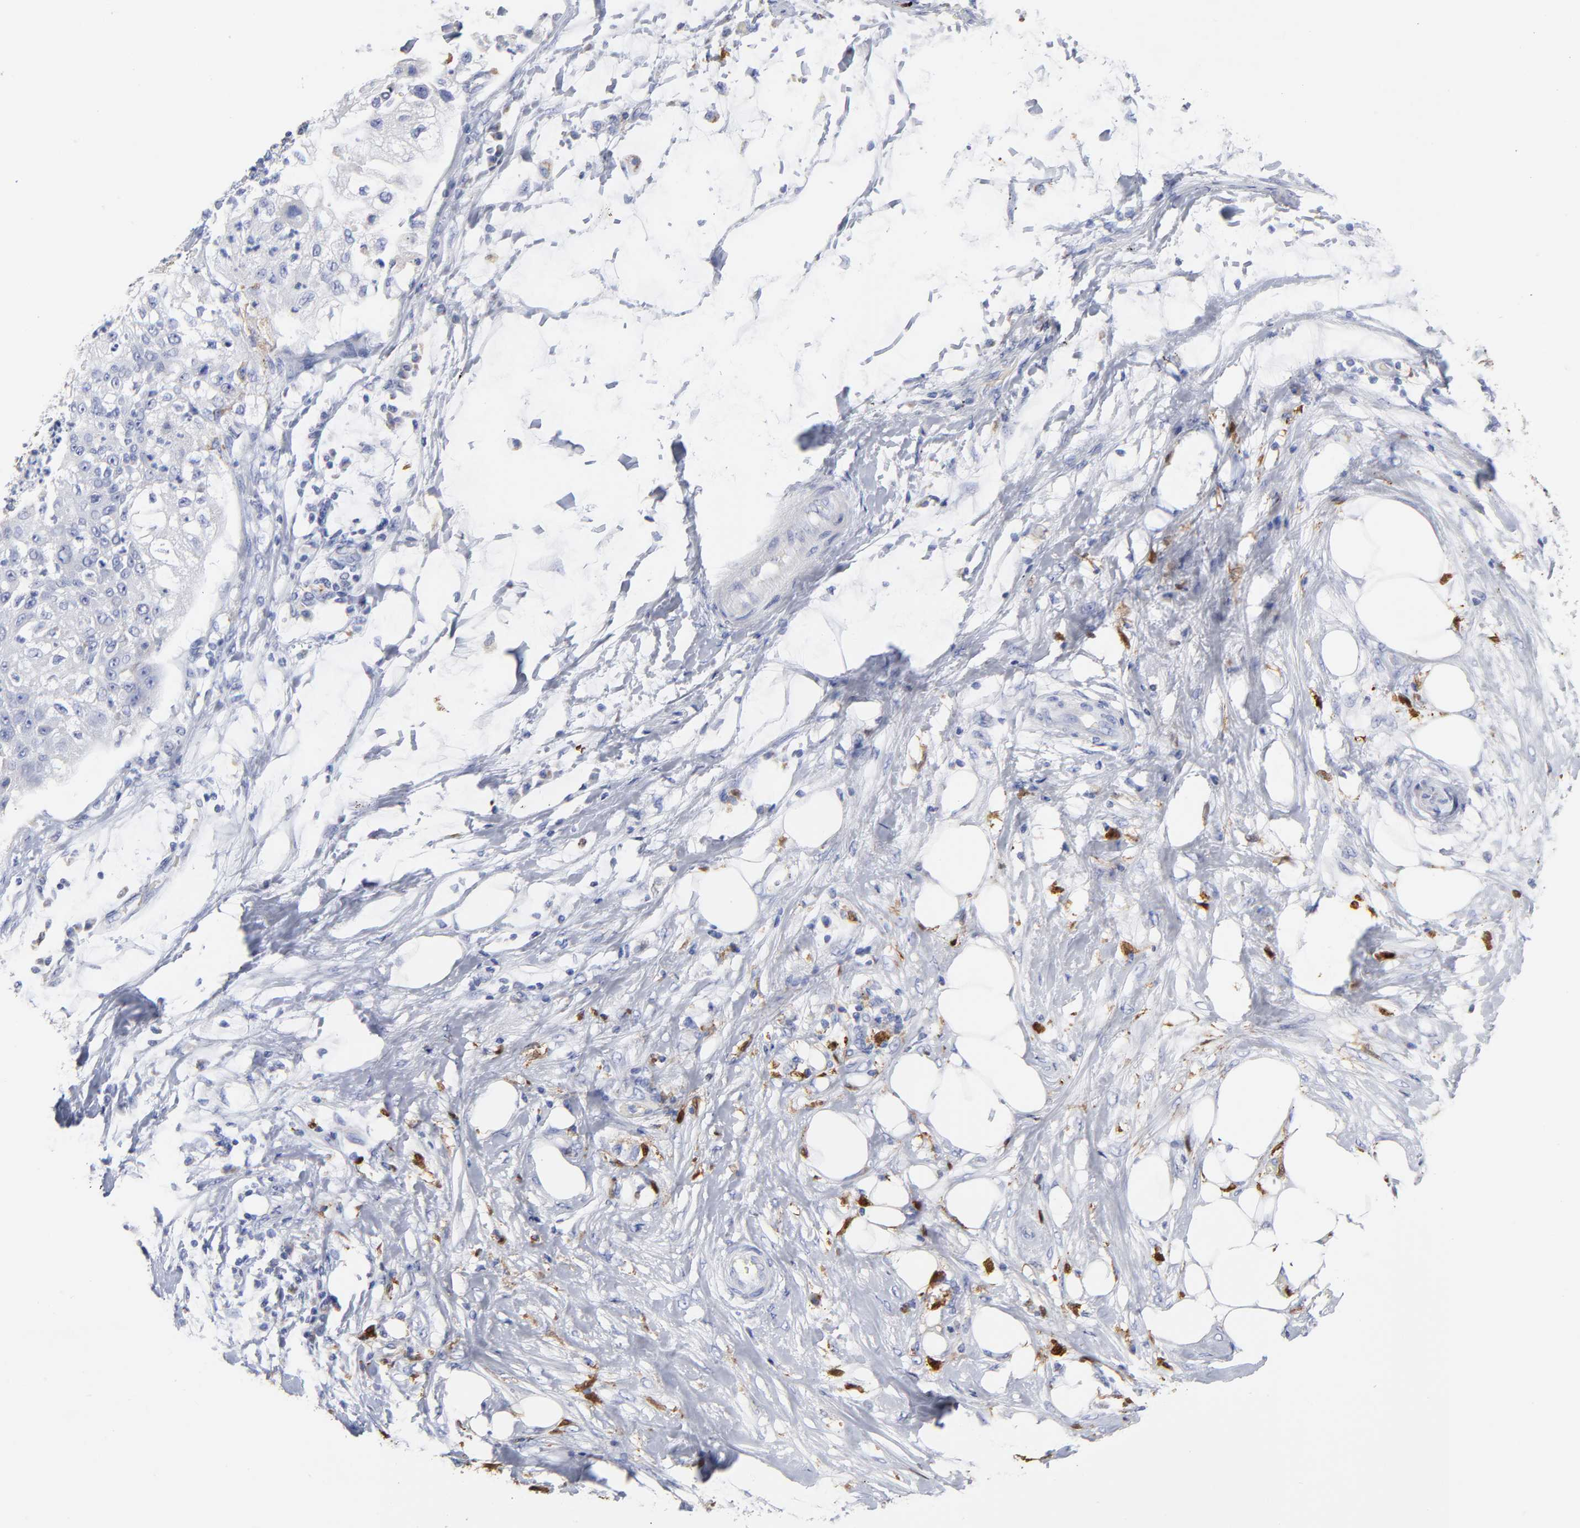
{"staining": {"intensity": "negative", "quantity": "none", "location": "none"}, "tissue": "lung cancer", "cell_type": "Tumor cells", "image_type": "cancer", "snomed": [{"axis": "morphology", "description": "Inflammation, NOS"}, {"axis": "morphology", "description": "Squamous cell carcinoma, NOS"}, {"axis": "topography", "description": "Lymph node"}, {"axis": "topography", "description": "Soft tissue"}, {"axis": "topography", "description": "Lung"}], "caption": "Immunohistochemical staining of human lung cancer (squamous cell carcinoma) displays no significant positivity in tumor cells.", "gene": "PTP4A1", "patient": {"sex": "male", "age": 66}}